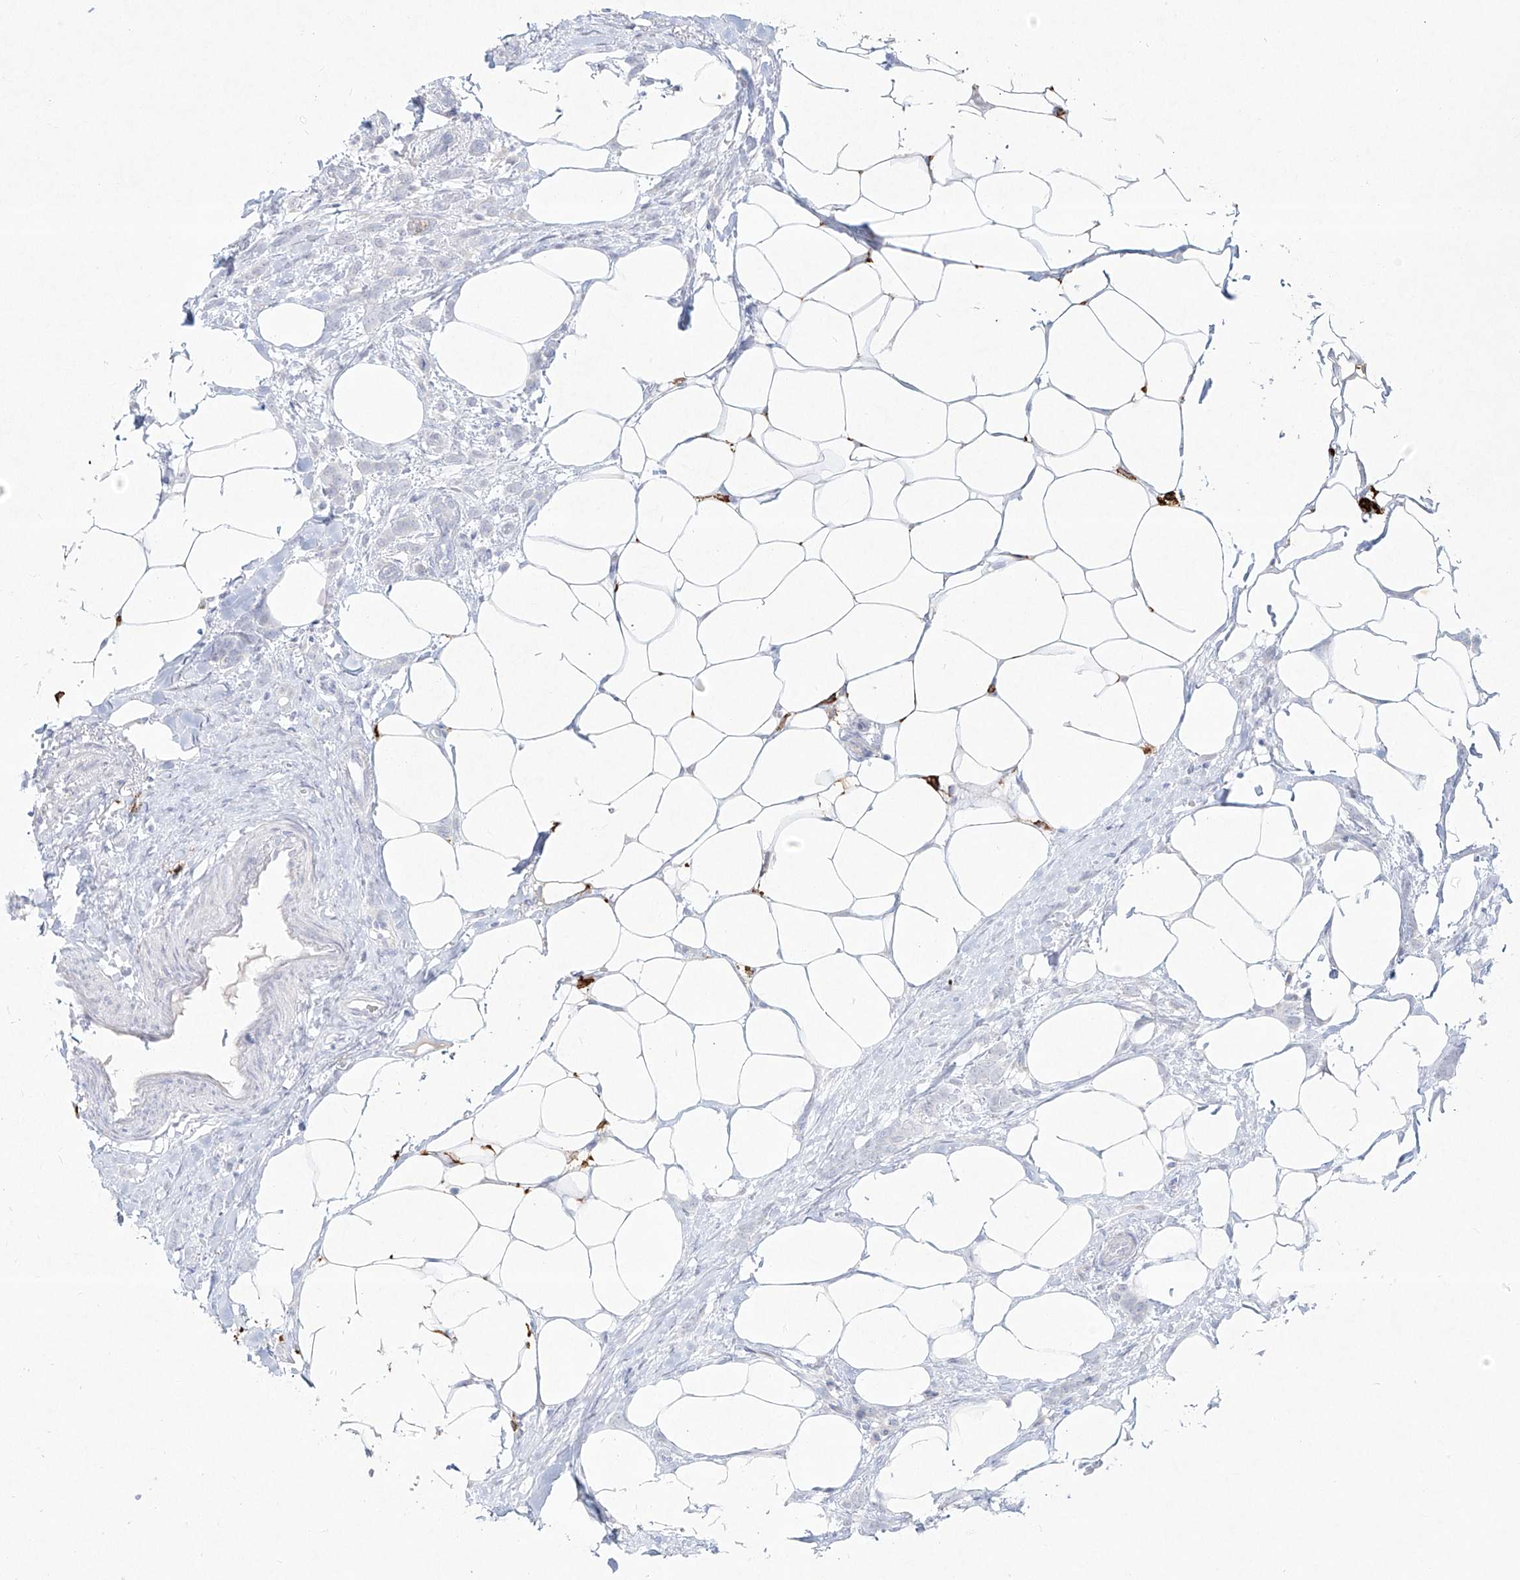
{"staining": {"intensity": "negative", "quantity": "none", "location": "none"}, "tissue": "breast cancer", "cell_type": "Tumor cells", "image_type": "cancer", "snomed": [{"axis": "morphology", "description": "Lobular carcinoma, in situ"}, {"axis": "morphology", "description": "Lobular carcinoma"}, {"axis": "topography", "description": "Breast"}], "caption": "IHC photomicrograph of neoplastic tissue: breast cancer (lobular carcinoma in situ) stained with DAB (3,3'-diaminobenzidine) demonstrates no significant protein expression in tumor cells.", "gene": "CD209", "patient": {"sex": "female", "age": 41}}